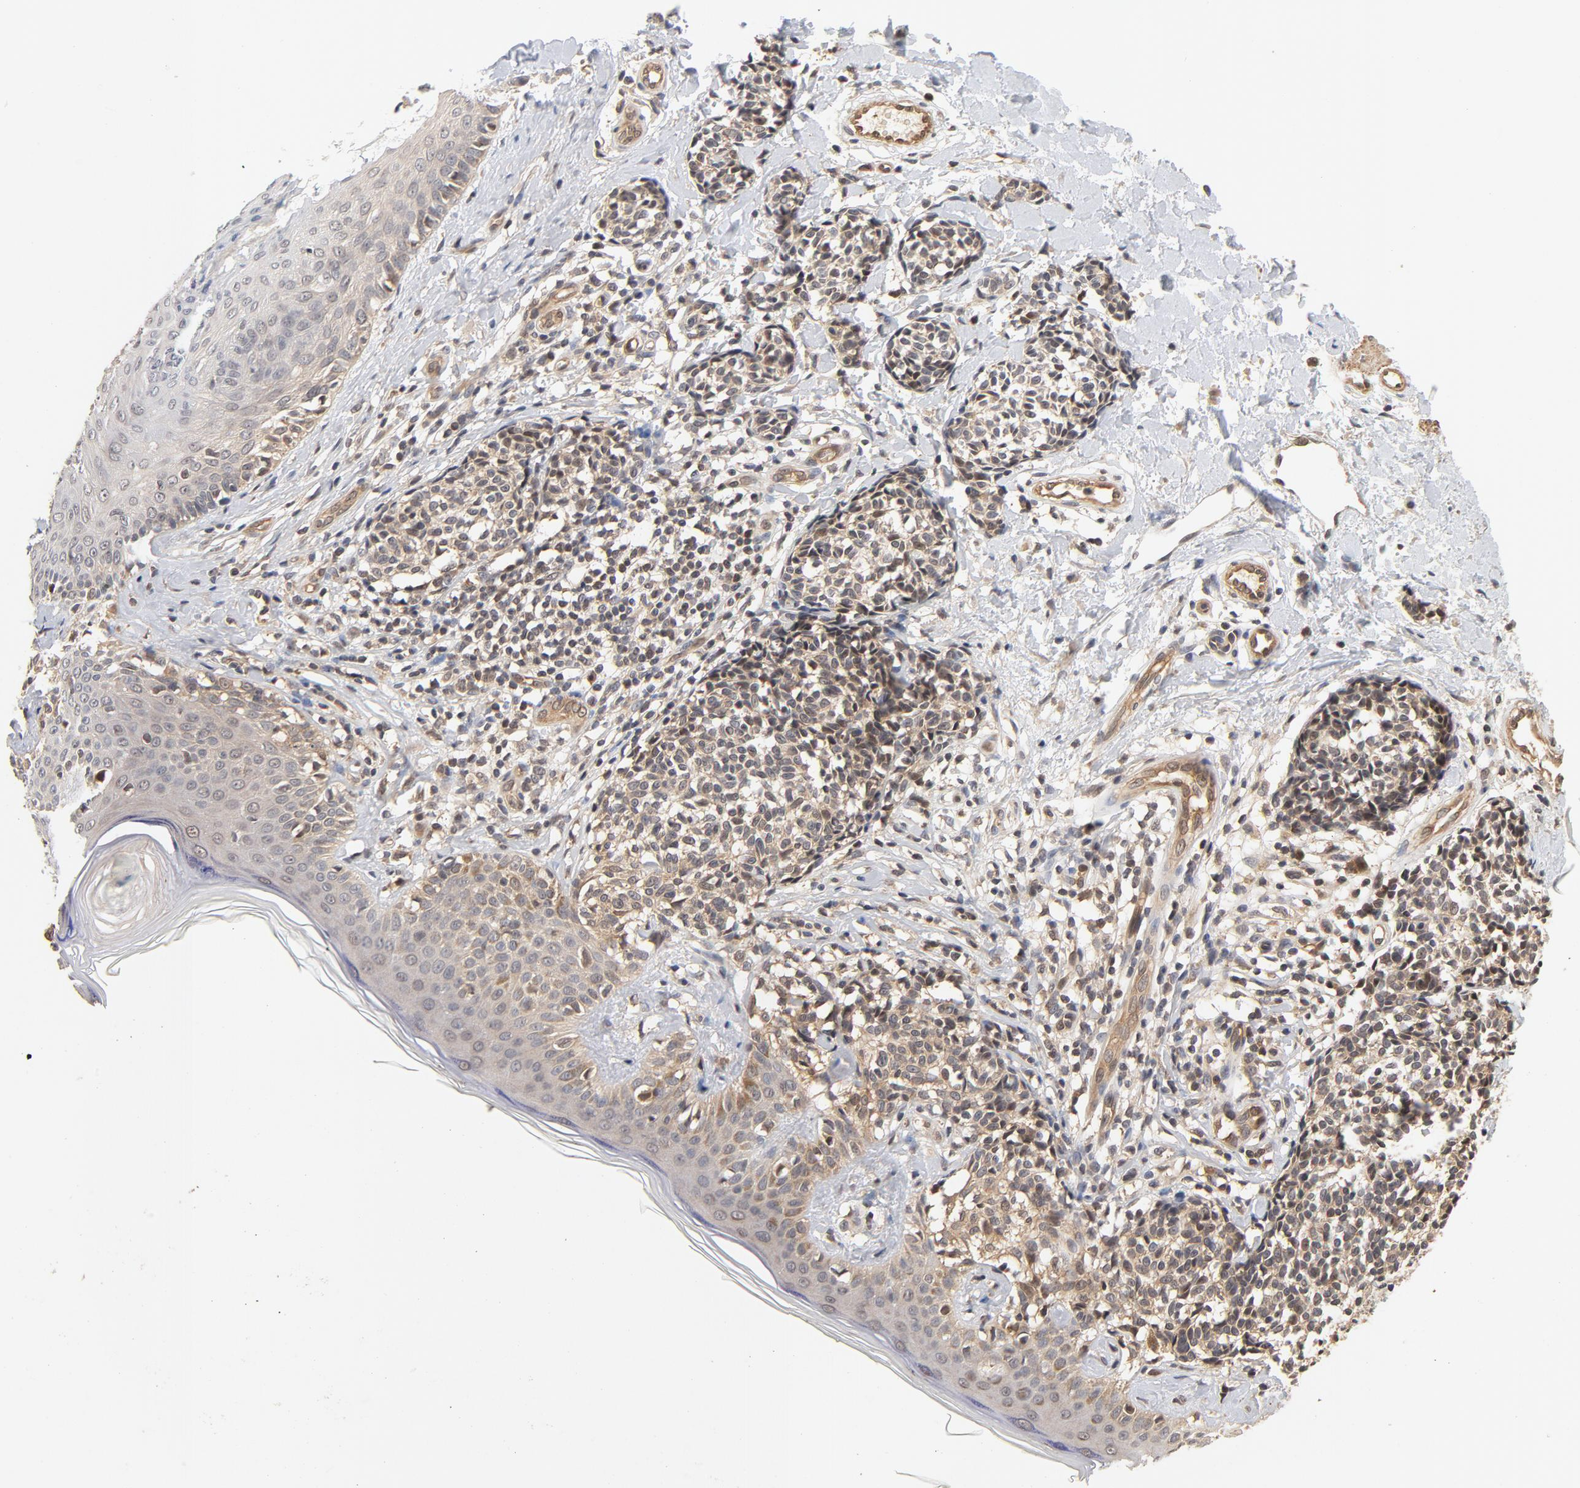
{"staining": {"intensity": "weak", "quantity": ">75%", "location": "cytoplasmic/membranous"}, "tissue": "melanoma", "cell_type": "Tumor cells", "image_type": "cancer", "snomed": [{"axis": "morphology", "description": "Malignant melanoma, NOS"}, {"axis": "topography", "description": "Skin"}], "caption": "A brown stain labels weak cytoplasmic/membranous expression of a protein in human malignant melanoma tumor cells.", "gene": "CDC37", "patient": {"sex": "male", "age": 67}}